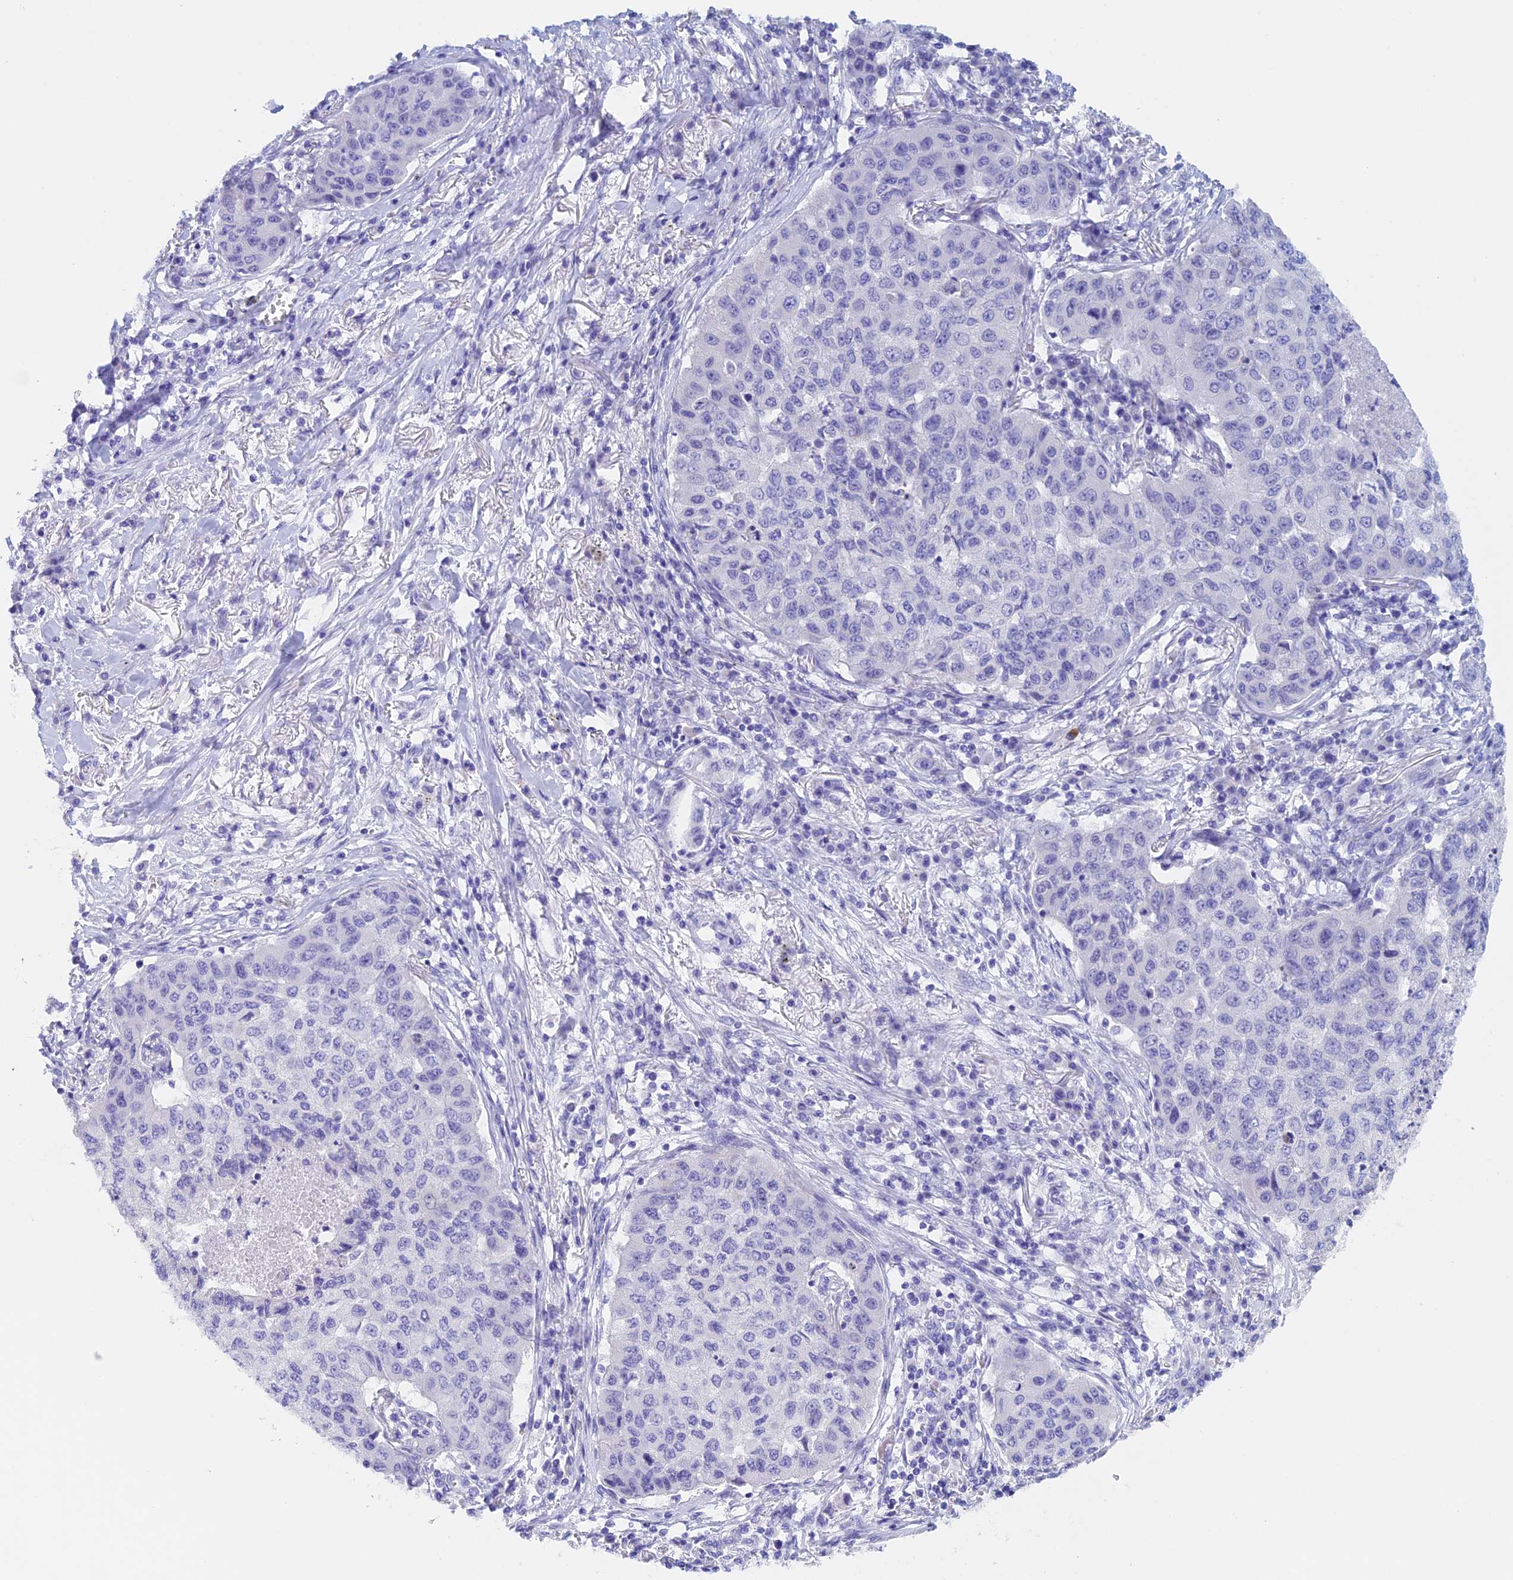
{"staining": {"intensity": "negative", "quantity": "none", "location": "none"}, "tissue": "lung cancer", "cell_type": "Tumor cells", "image_type": "cancer", "snomed": [{"axis": "morphology", "description": "Squamous cell carcinoma, NOS"}, {"axis": "topography", "description": "Lung"}], "caption": "This is an immunohistochemistry (IHC) histopathology image of human lung squamous cell carcinoma. There is no staining in tumor cells.", "gene": "PSMC3IP", "patient": {"sex": "male", "age": 74}}